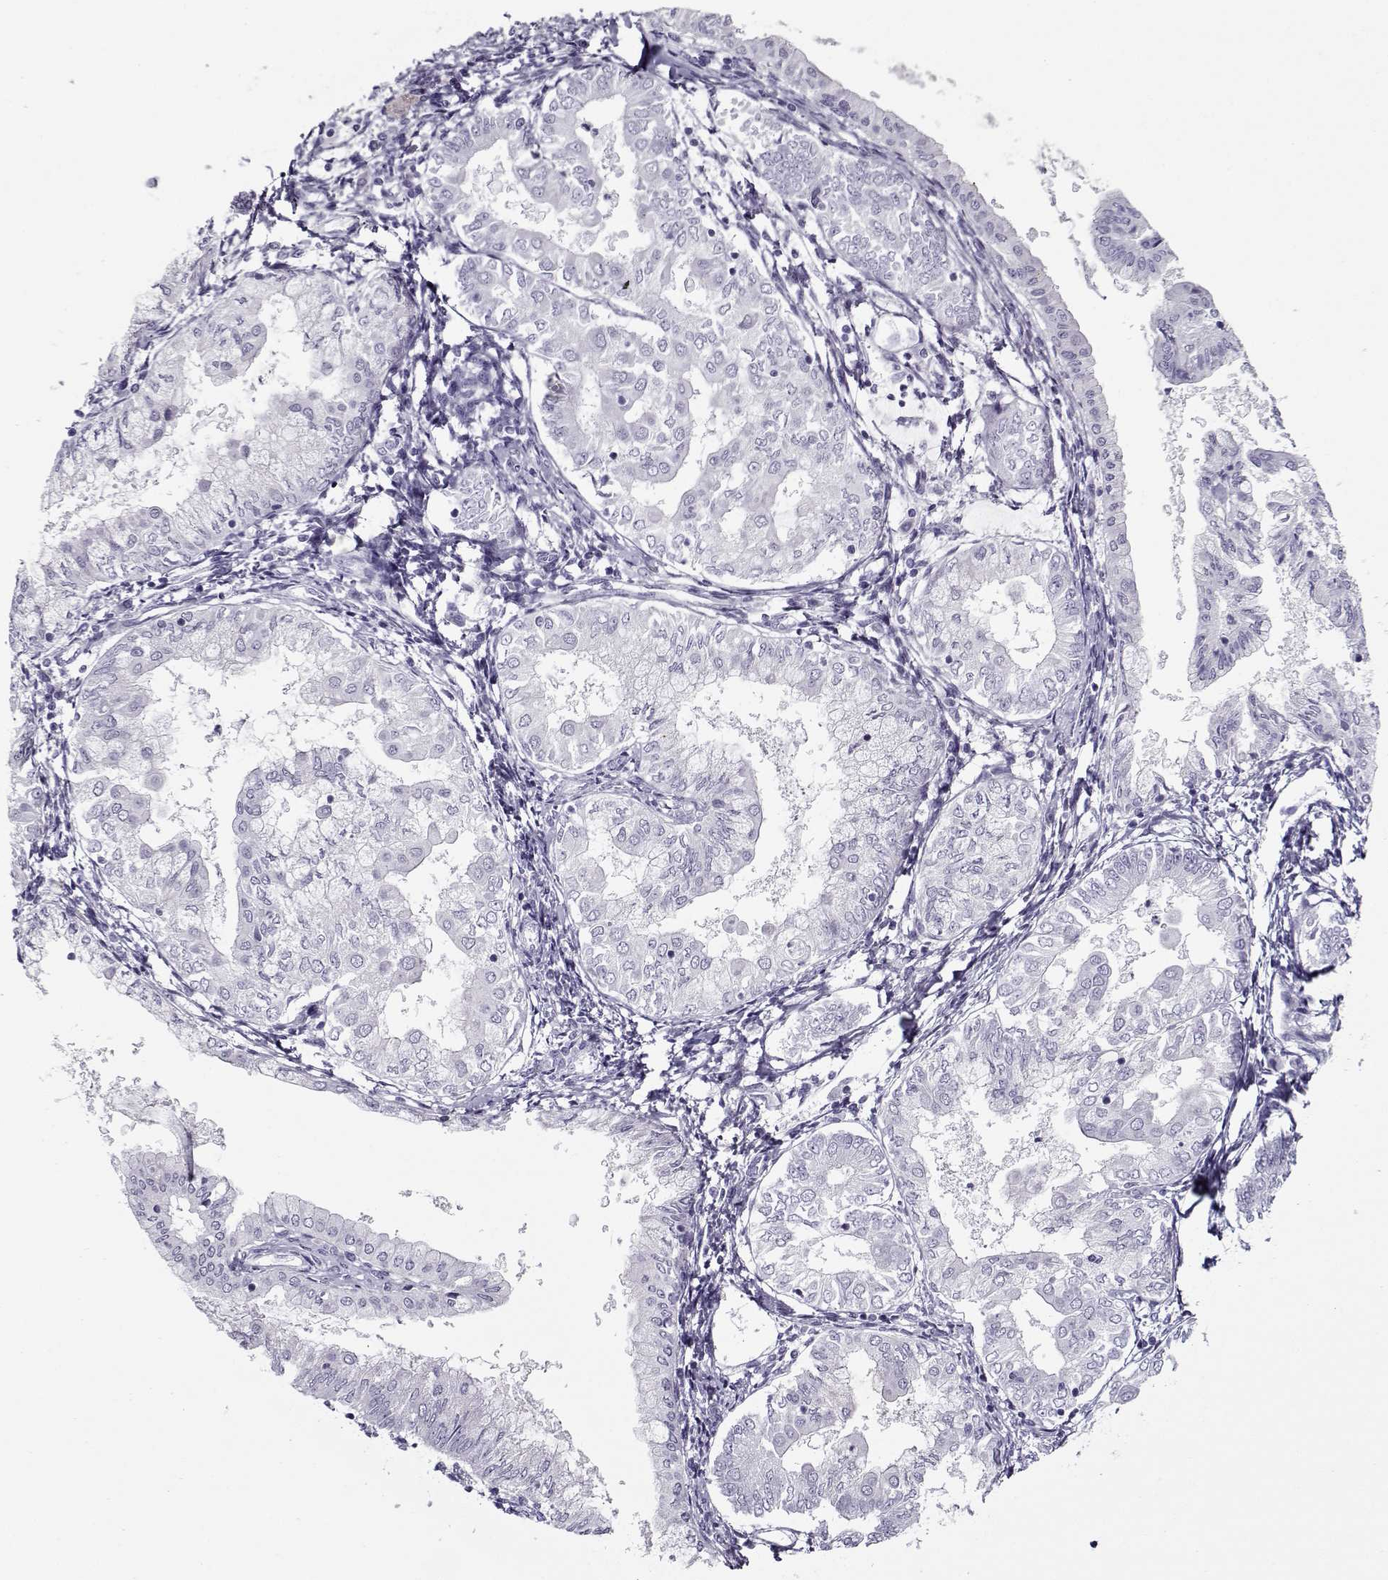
{"staining": {"intensity": "negative", "quantity": "none", "location": "none"}, "tissue": "endometrial cancer", "cell_type": "Tumor cells", "image_type": "cancer", "snomed": [{"axis": "morphology", "description": "Adenocarcinoma, NOS"}, {"axis": "topography", "description": "Endometrium"}], "caption": "Immunohistochemistry photomicrograph of neoplastic tissue: adenocarcinoma (endometrial) stained with DAB (3,3'-diaminobenzidine) shows no significant protein expression in tumor cells. Brightfield microscopy of immunohistochemistry (IHC) stained with DAB (brown) and hematoxylin (blue), captured at high magnification.", "gene": "GAGE2A", "patient": {"sex": "female", "age": 68}}